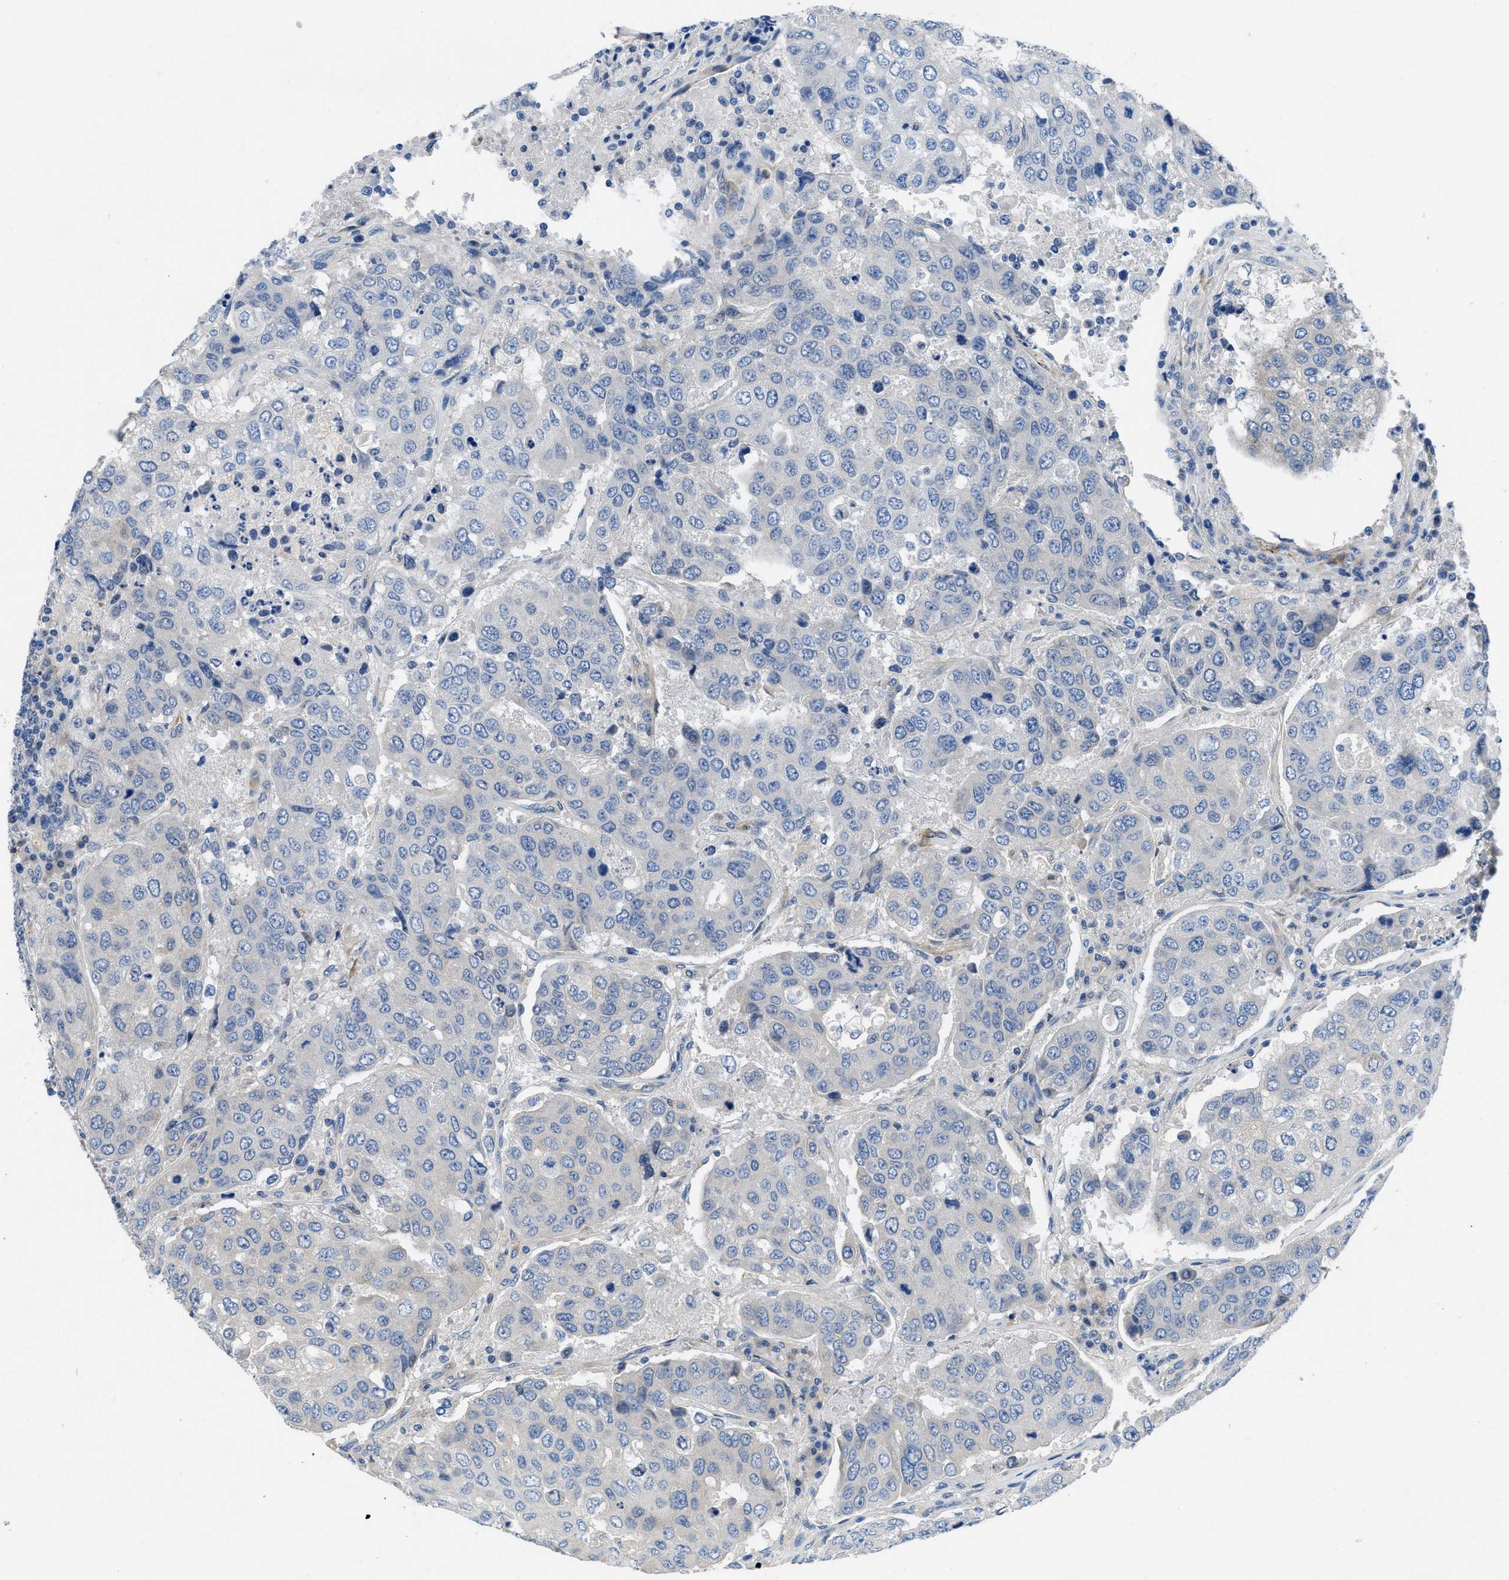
{"staining": {"intensity": "negative", "quantity": "none", "location": "none"}, "tissue": "urothelial cancer", "cell_type": "Tumor cells", "image_type": "cancer", "snomed": [{"axis": "morphology", "description": "Urothelial carcinoma, High grade"}, {"axis": "topography", "description": "Lymph node"}, {"axis": "topography", "description": "Urinary bladder"}], "caption": "DAB immunohistochemical staining of urothelial cancer displays no significant positivity in tumor cells.", "gene": "PGR", "patient": {"sex": "male", "age": 51}}